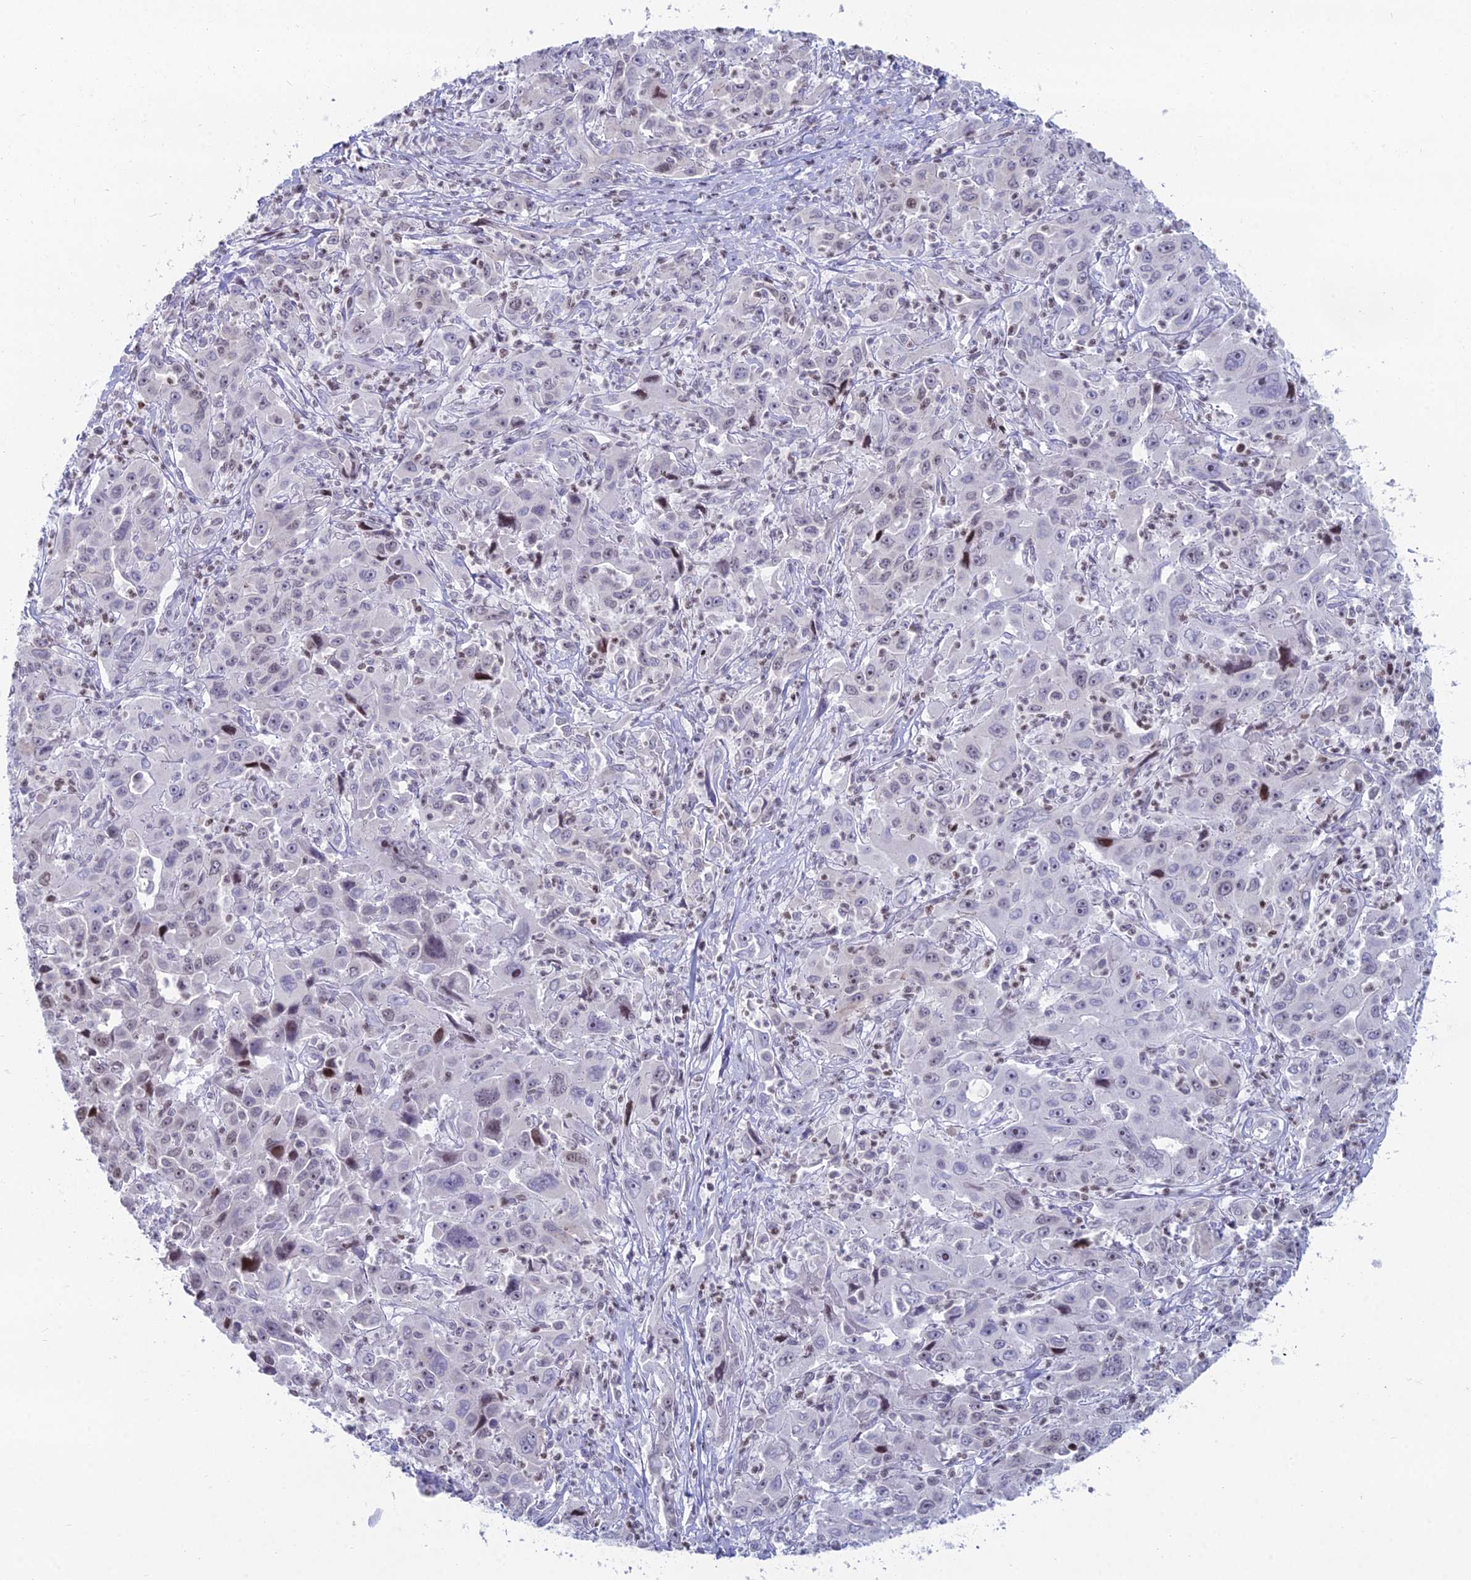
{"staining": {"intensity": "negative", "quantity": "none", "location": "none"}, "tissue": "liver cancer", "cell_type": "Tumor cells", "image_type": "cancer", "snomed": [{"axis": "morphology", "description": "Carcinoma, Hepatocellular, NOS"}, {"axis": "topography", "description": "Liver"}], "caption": "Human liver cancer (hepatocellular carcinoma) stained for a protein using immunohistochemistry demonstrates no positivity in tumor cells.", "gene": "CERS6", "patient": {"sex": "male", "age": 63}}